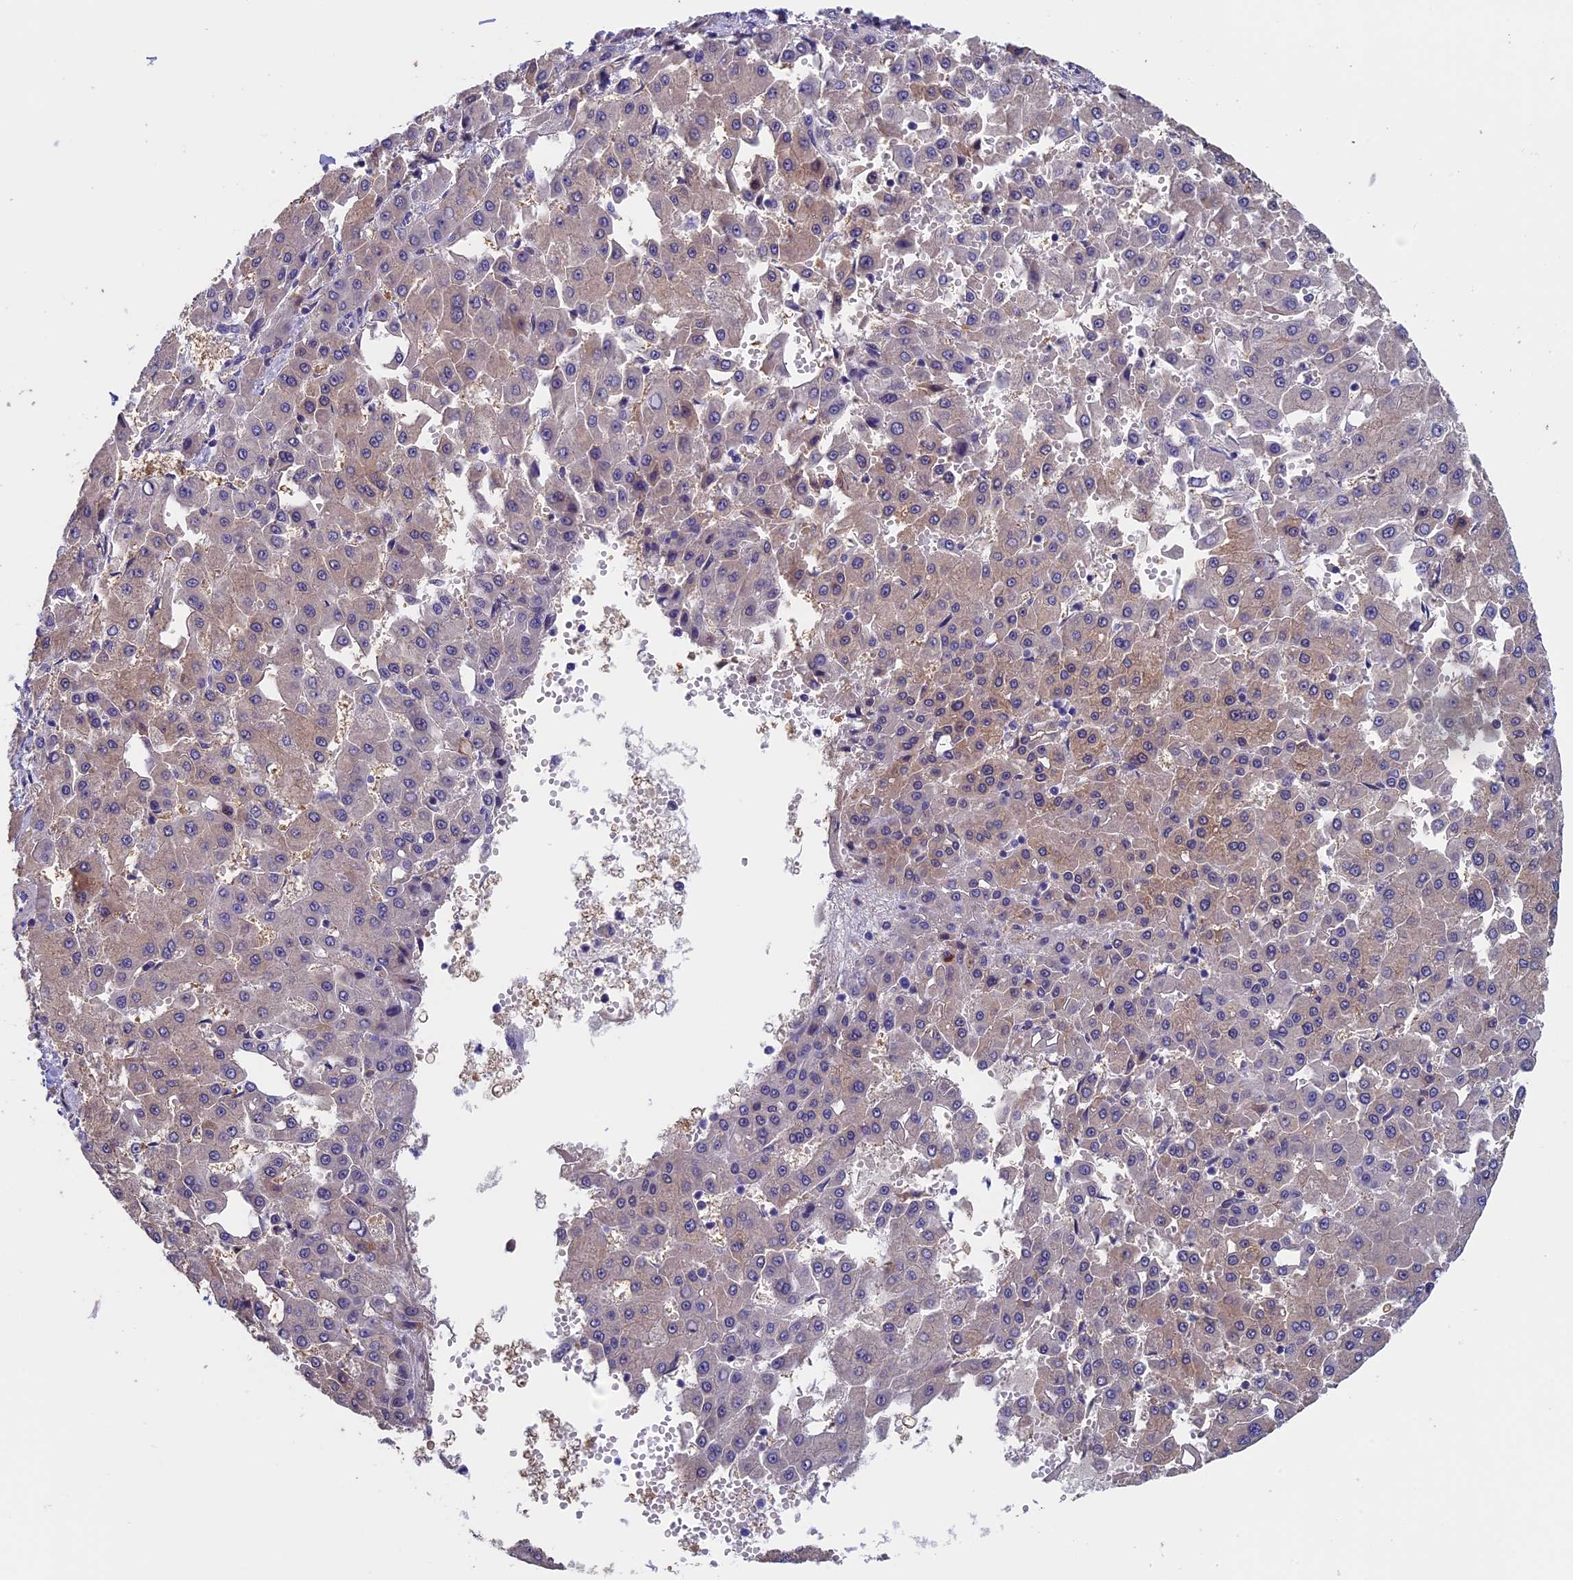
{"staining": {"intensity": "weak", "quantity": "25%-75%", "location": "cytoplasmic/membranous"}, "tissue": "liver cancer", "cell_type": "Tumor cells", "image_type": "cancer", "snomed": [{"axis": "morphology", "description": "Carcinoma, Hepatocellular, NOS"}, {"axis": "topography", "description": "Liver"}], "caption": "Immunohistochemistry (IHC) staining of liver hepatocellular carcinoma, which shows low levels of weak cytoplasmic/membranous expression in about 25%-75% of tumor cells indicating weak cytoplasmic/membranous protein staining. The staining was performed using DAB (3,3'-diaminobenzidine) (brown) for protein detection and nuclei were counterstained in hematoxylin (blue).", "gene": "ADH7", "patient": {"sex": "male", "age": 47}}